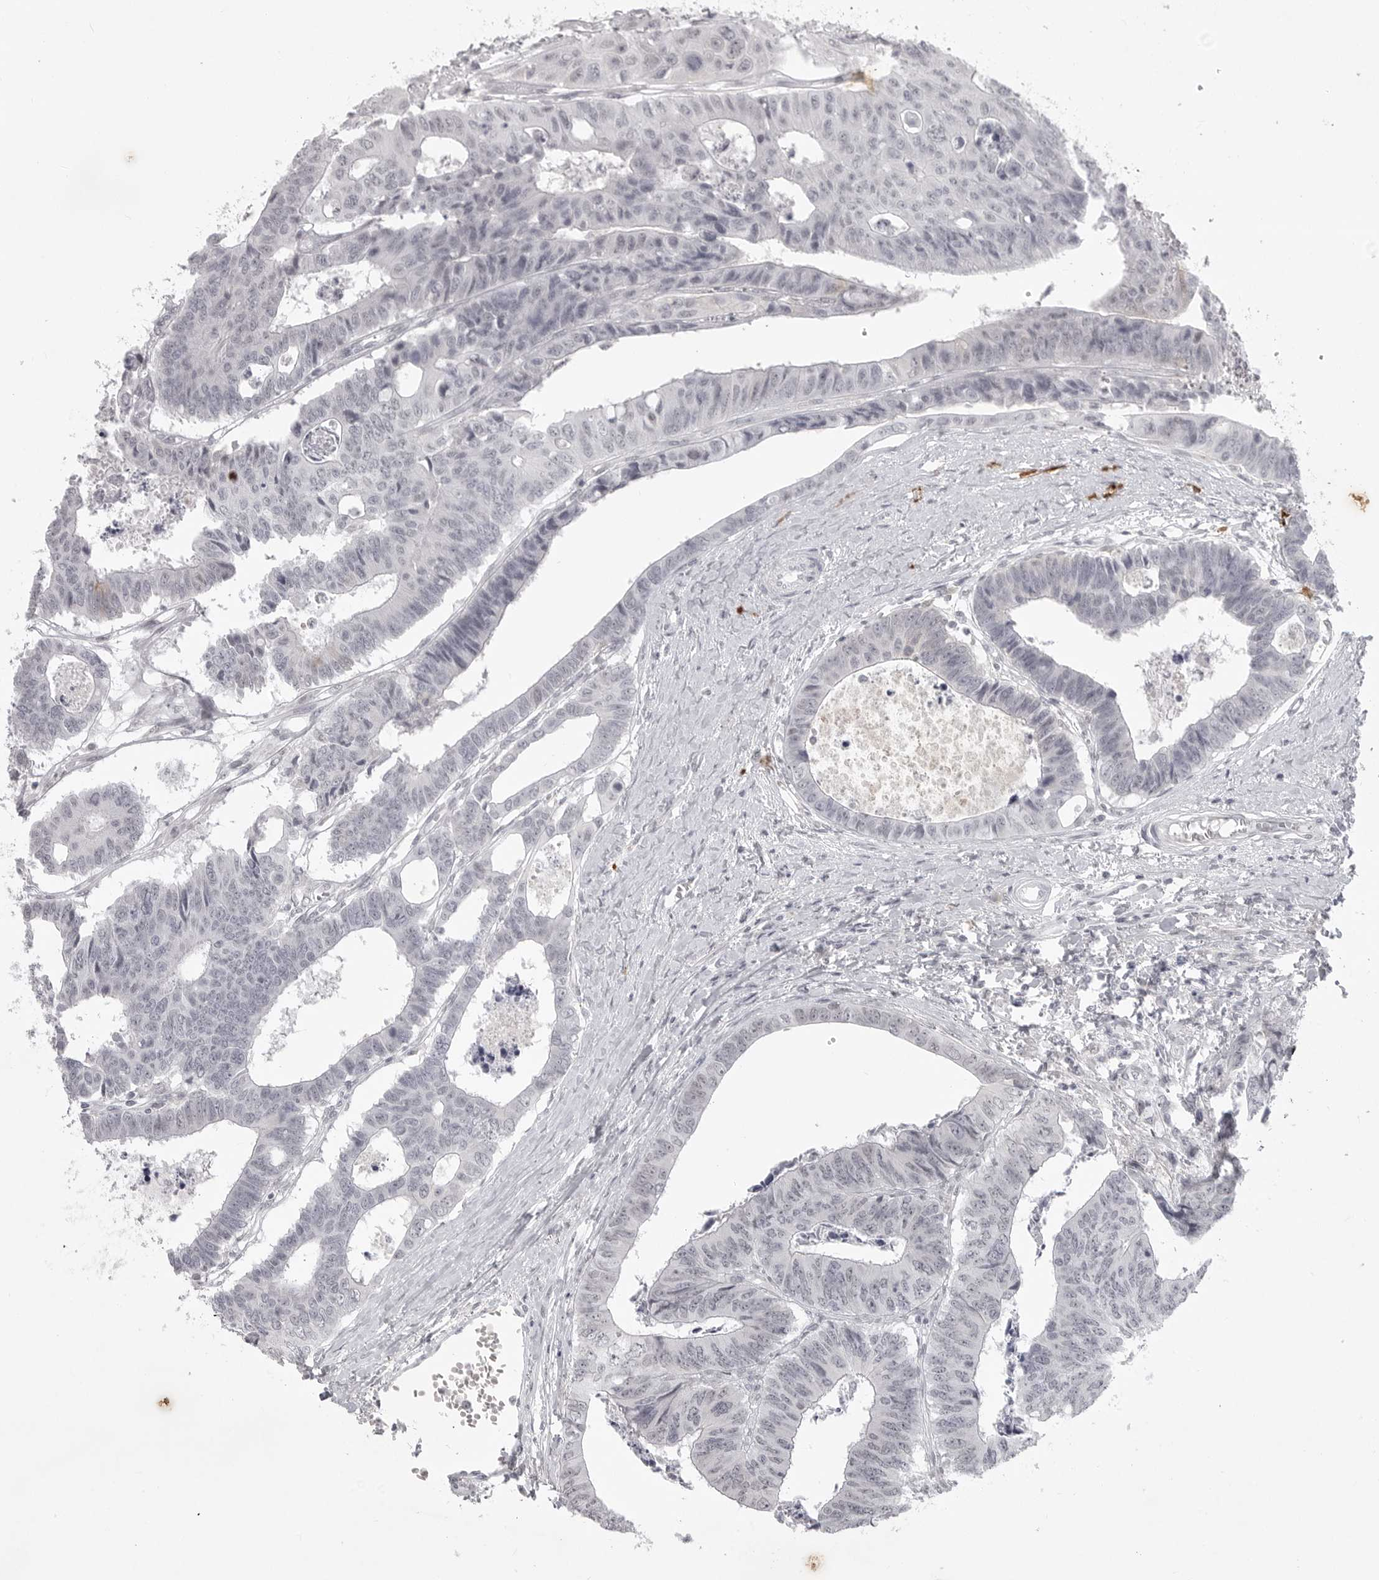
{"staining": {"intensity": "negative", "quantity": "none", "location": "none"}, "tissue": "colorectal cancer", "cell_type": "Tumor cells", "image_type": "cancer", "snomed": [{"axis": "morphology", "description": "Adenocarcinoma, NOS"}, {"axis": "topography", "description": "Rectum"}], "caption": "Tumor cells show no significant protein expression in colorectal adenocarcinoma. (DAB immunohistochemistry (IHC) with hematoxylin counter stain).", "gene": "TCTN3", "patient": {"sex": "male", "age": 84}}